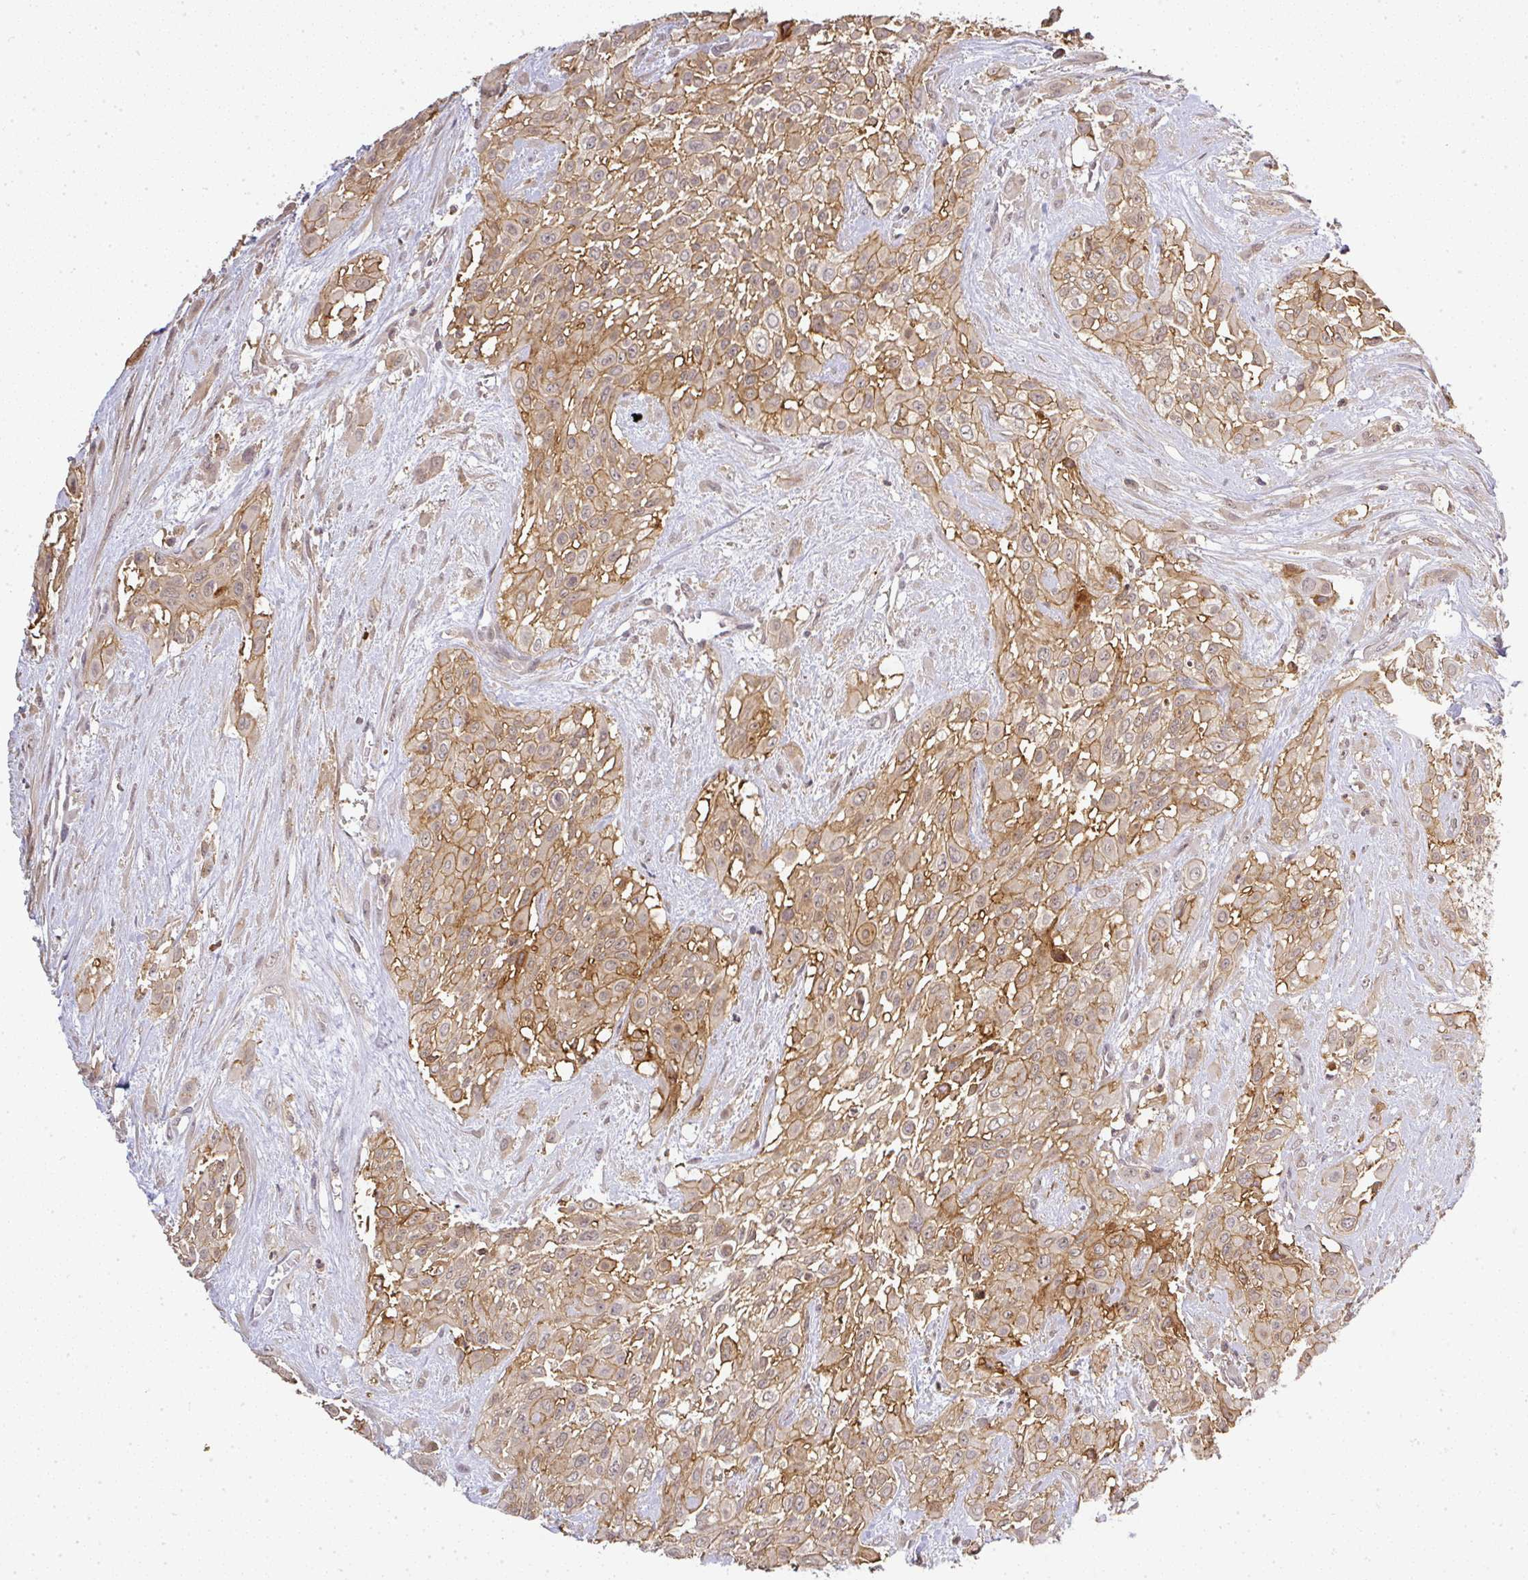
{"staining": {"intensity": "weak", "quantity": ">75%", "location": "cytoplasmic/membranous"}, "tissue": "urothelial cancer", "cell_type": "Tumor cells", "image_type": "cancer", "snomed": [{"axis": "morphology", "description": "Urothelial carcinoma, High grade"}, {"axis": "topography", "description": "Urinary bladder"}], "caption": "Immunohistochemical staining of human high-grade urothelial carcinoma demonstrates weak cytoplasmic/membranous protein positivity in about >75% of tumor cells. Immunohistochemistry stains the protein in brown and the nuclei are stained blue.", "gene": "FAM153A", "patient": {"sex": "male", "age": 57}}